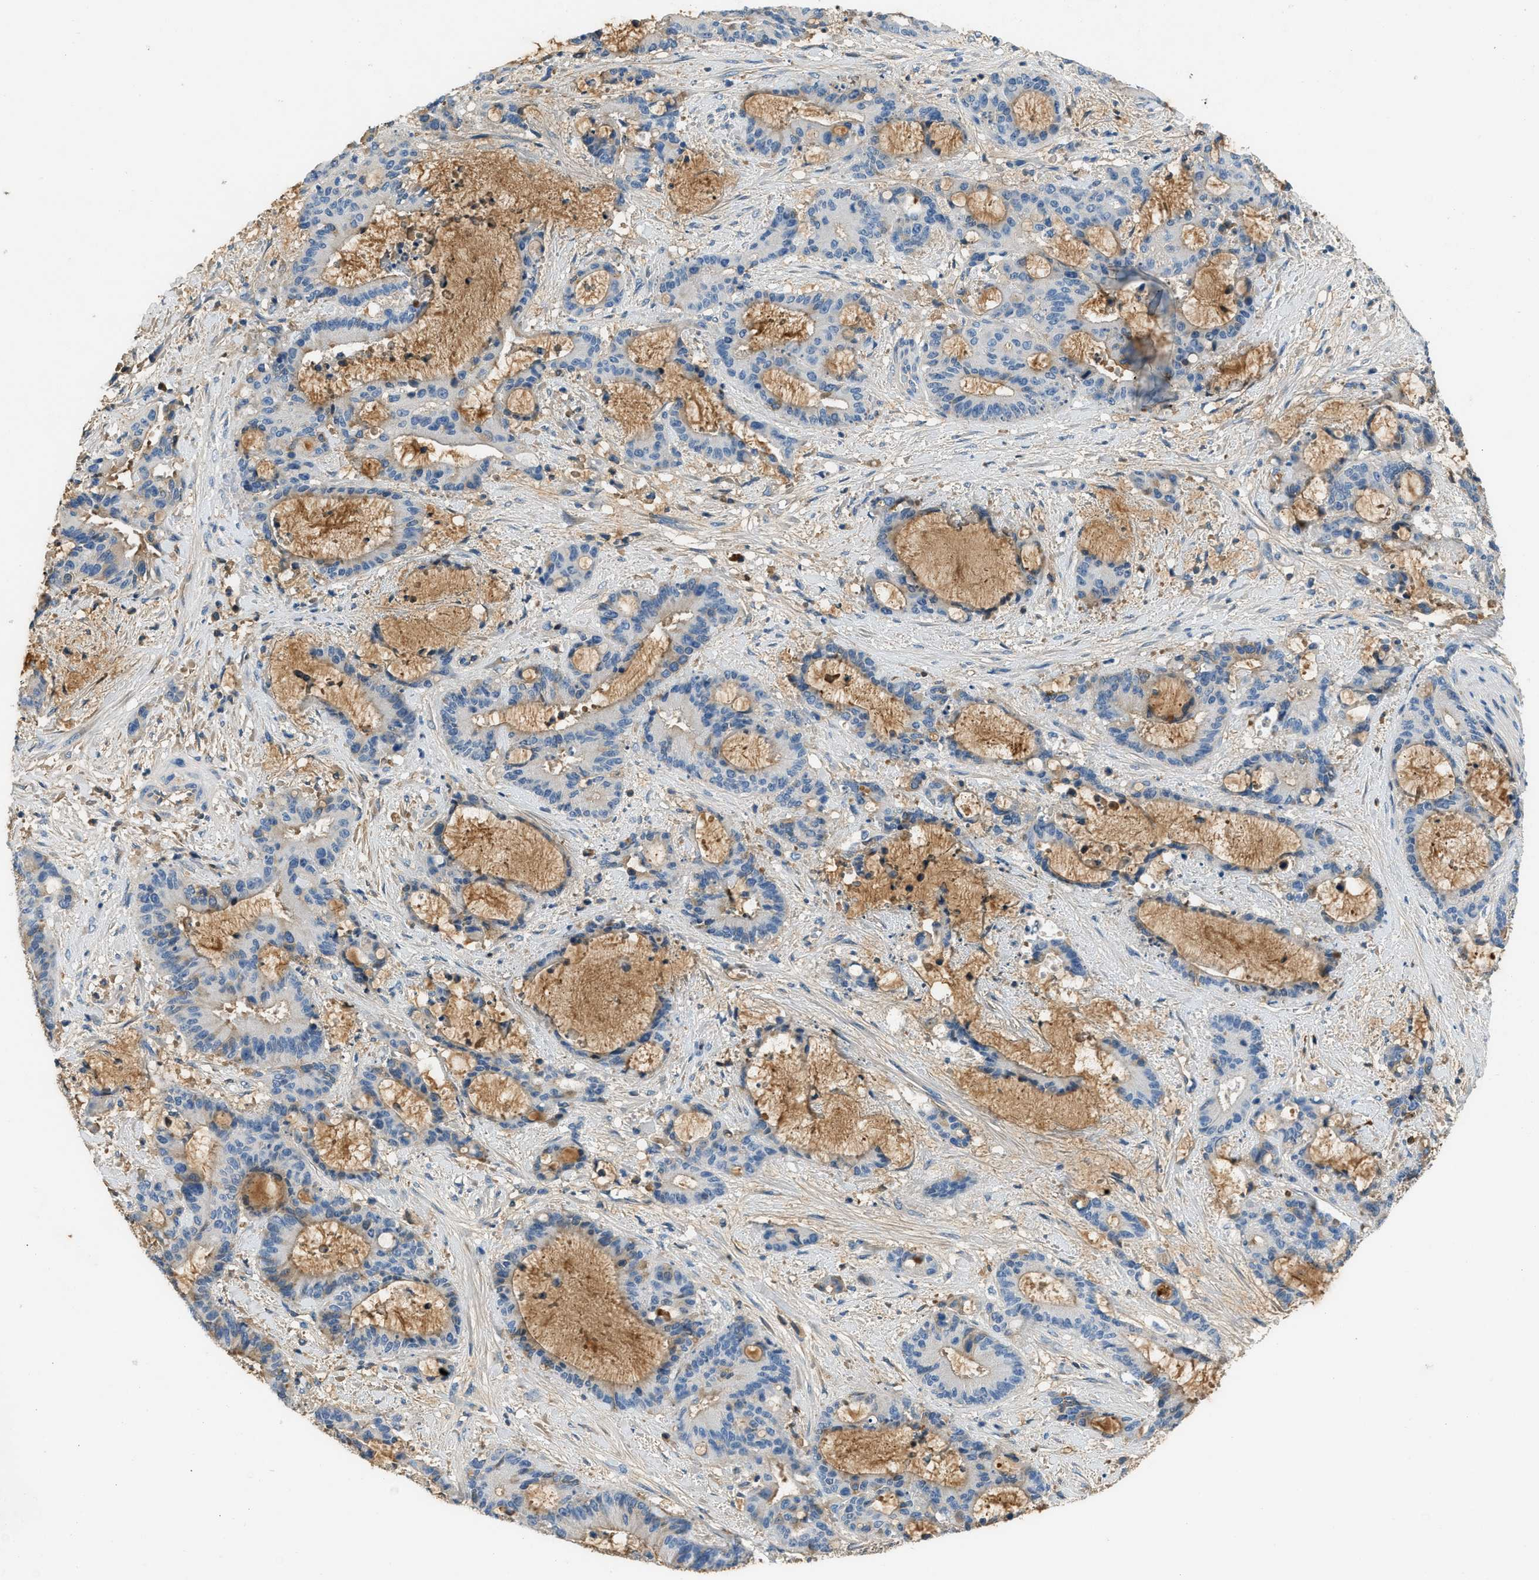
{"staining": {"intensity": "weak", "quantity": "<25%", "location": "cytoplasmic/membranous"}, "tissue": "liver cancer", "cell_type": "Tumor cells", "image_type": "cancer", "snomed": [{"axis": "morphology", "description": "Normal tissue, NOS"}, {"axis": "morphology", "description": "Cholangiocarcinoma"}, {"axis": "topography", "description": "Liver"}, {"axis": "topography", "description": "Peripheral nerve tissue"}], "caption": "DAB (3,3'-diaminobenzidine) immunohistochemical staining of human cholangiocarcinoma (liver) reveals no significant positivity in tumor cells. (Stains: DAB (3,3'-diaminobenzidine) immunohistochemistry with hematoxylin counter stain, Microscopy: brightfield microscopy at high magnification).", "gene": "STC1", "patient": {"sex": "female", "age": 73}}